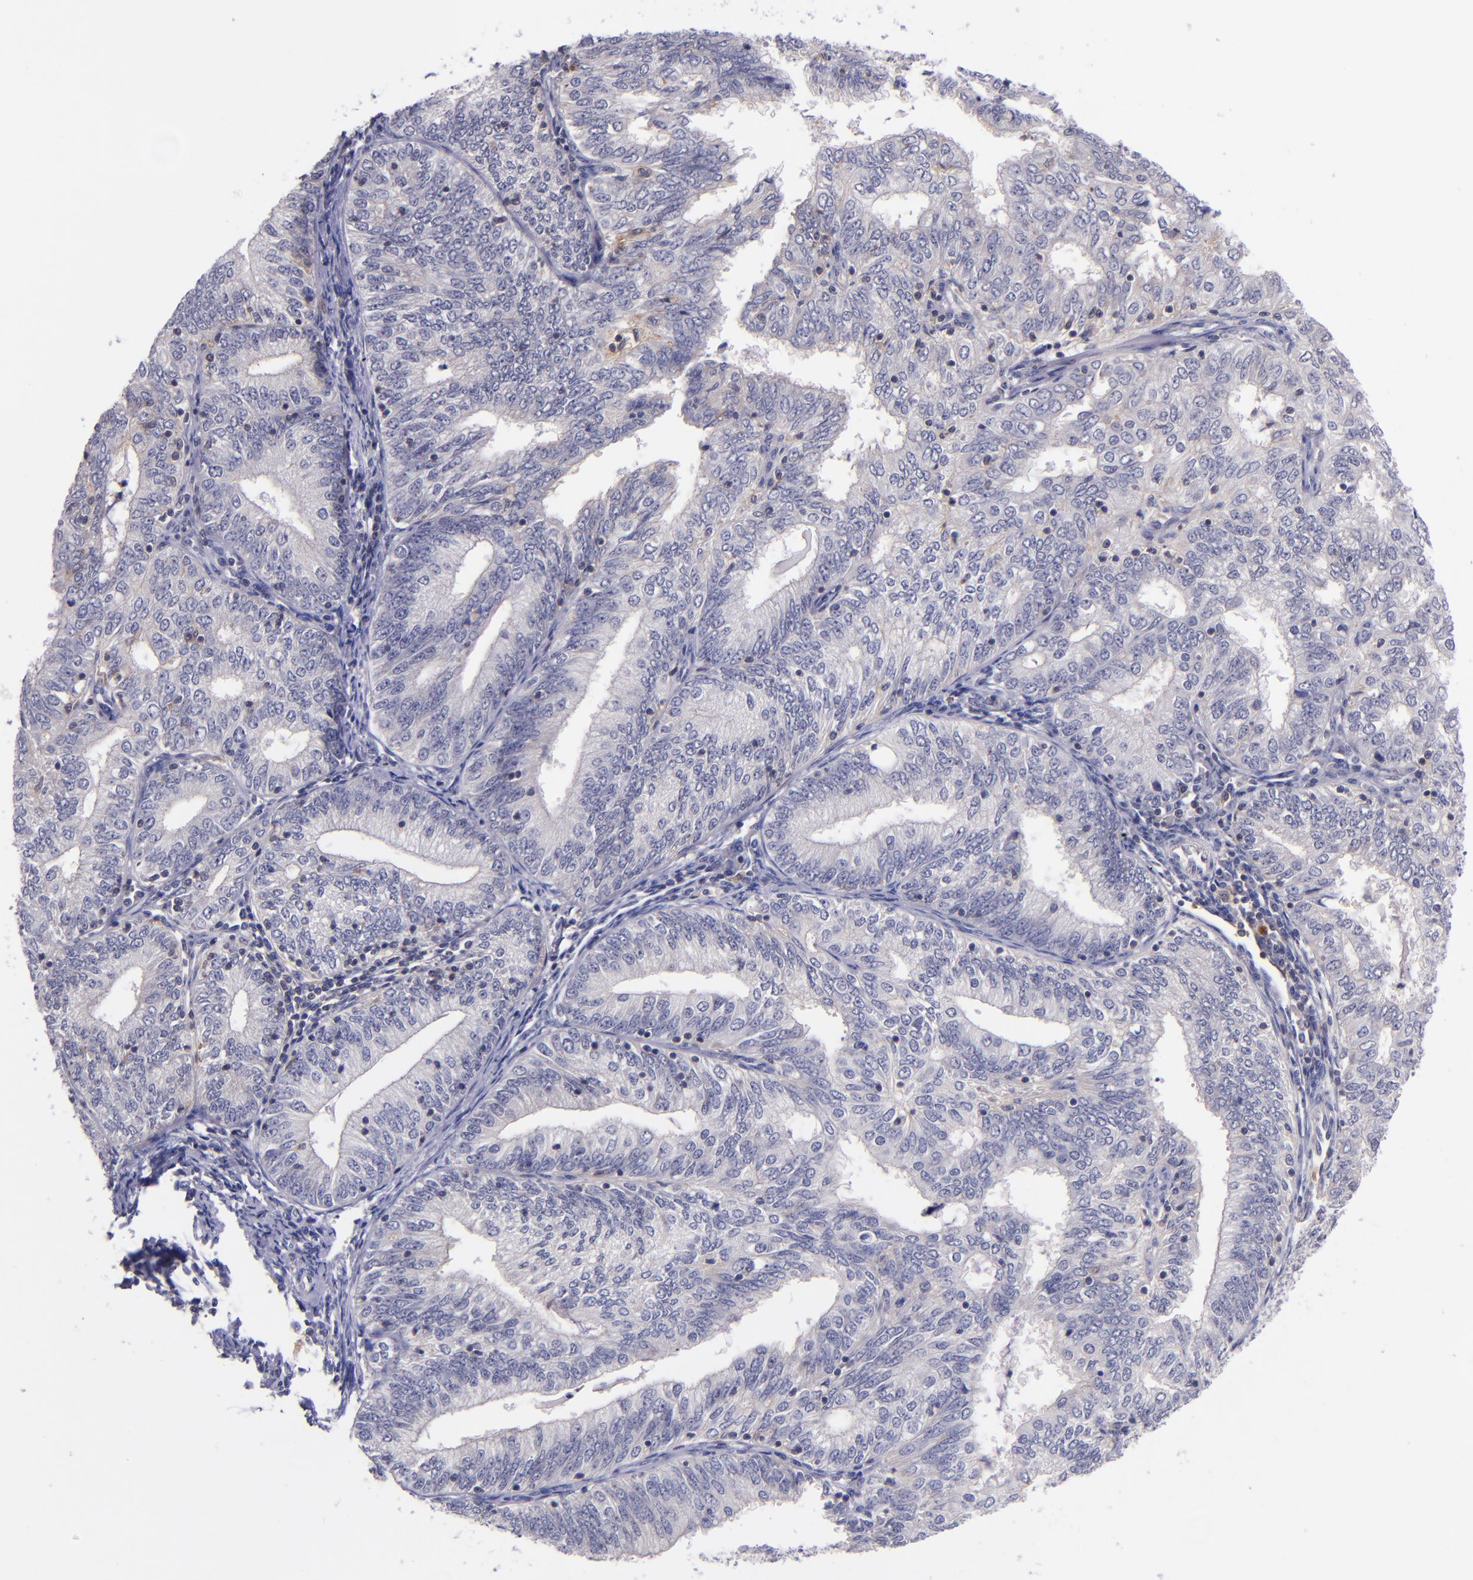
{"staining": {"intensity": "moderate", "quantity": "25%-75%", "location": "cytoplasmic/membranous"}, "tissue": "endometrial cancer", "cell_type": "Tumor cells", "image_type": "cancer", "snomed": [{"axis": "morphology", "description": "Adenocarcinoma, NOS"}, {"axis": "topography", "description": "Endometrium"}], "caption": "Immunohistochemical staining of human adenocarcinoma (endometrial) shows medium levels of moderate cytoplasmic/membranous protein staining in approximately 25%-75% of tumor cells.", "gene": "RBP4", "patient": {"sex": "female", "age": 69}}